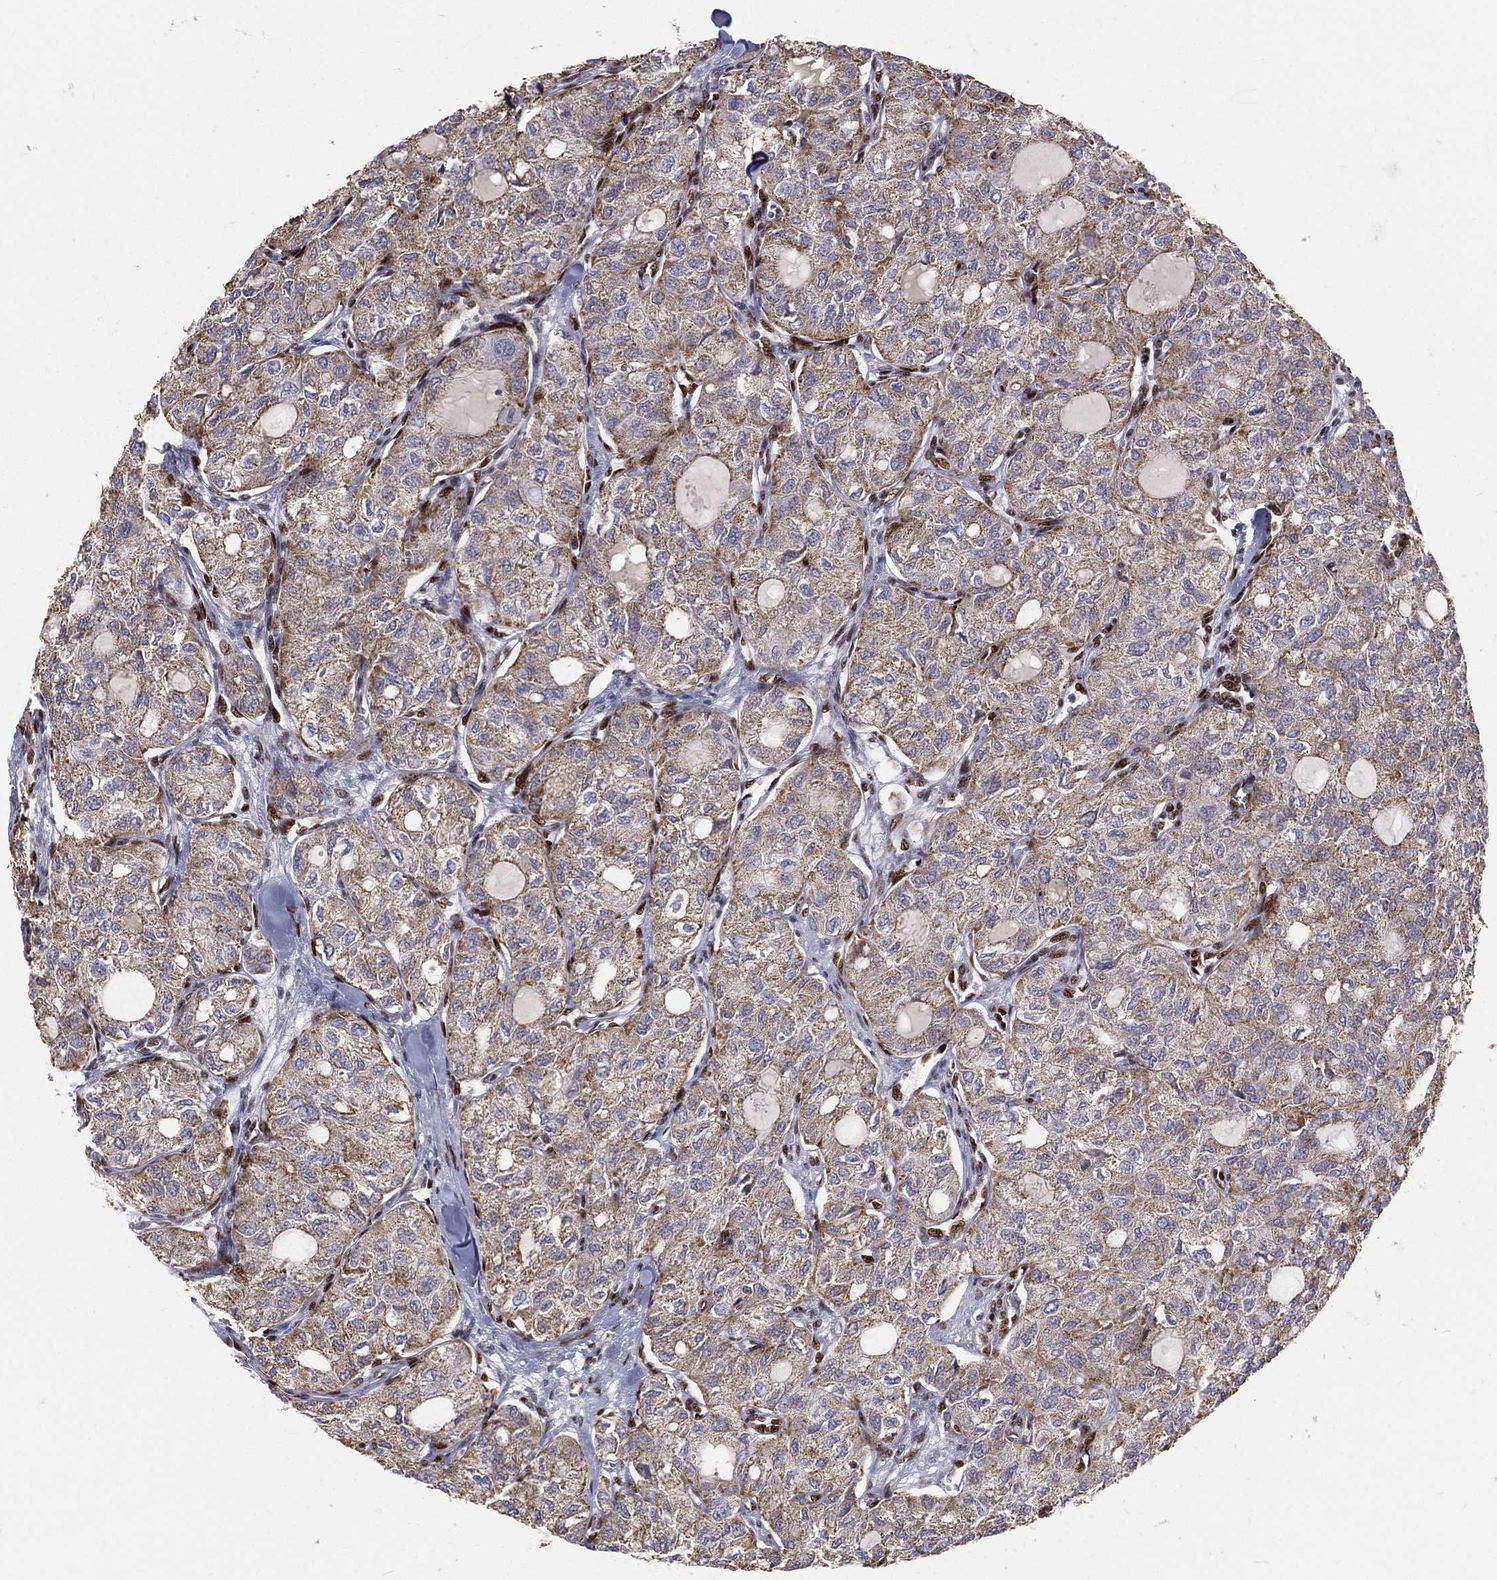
{"staining": {"intensity": "moderate", "quantity": ">75%", "location": "cytoplasmic/membranous"}, "tissue": "thyroid cancer", "cell_type": "Tumor cells", "image_type": "cancer", "snomed": [{"axis": "morphology", "description": "Follicular adenoma carcinoma, NOS"}, {"axis": "topography", "description": "Thyroid gland"}], "caption": "Immunohistochemistry of thyroid follicular adenoma carcinoma reveals medium levels of moderate cytoplasmic/membranous positivity in about >75% of tumor cells. Using DAB (brown) and hematoxylin (blue) stains, captured at high magnification using brightfield microscopy.", "gene": "ZEB1", "patient": {"sex": "male", "age": 75}}